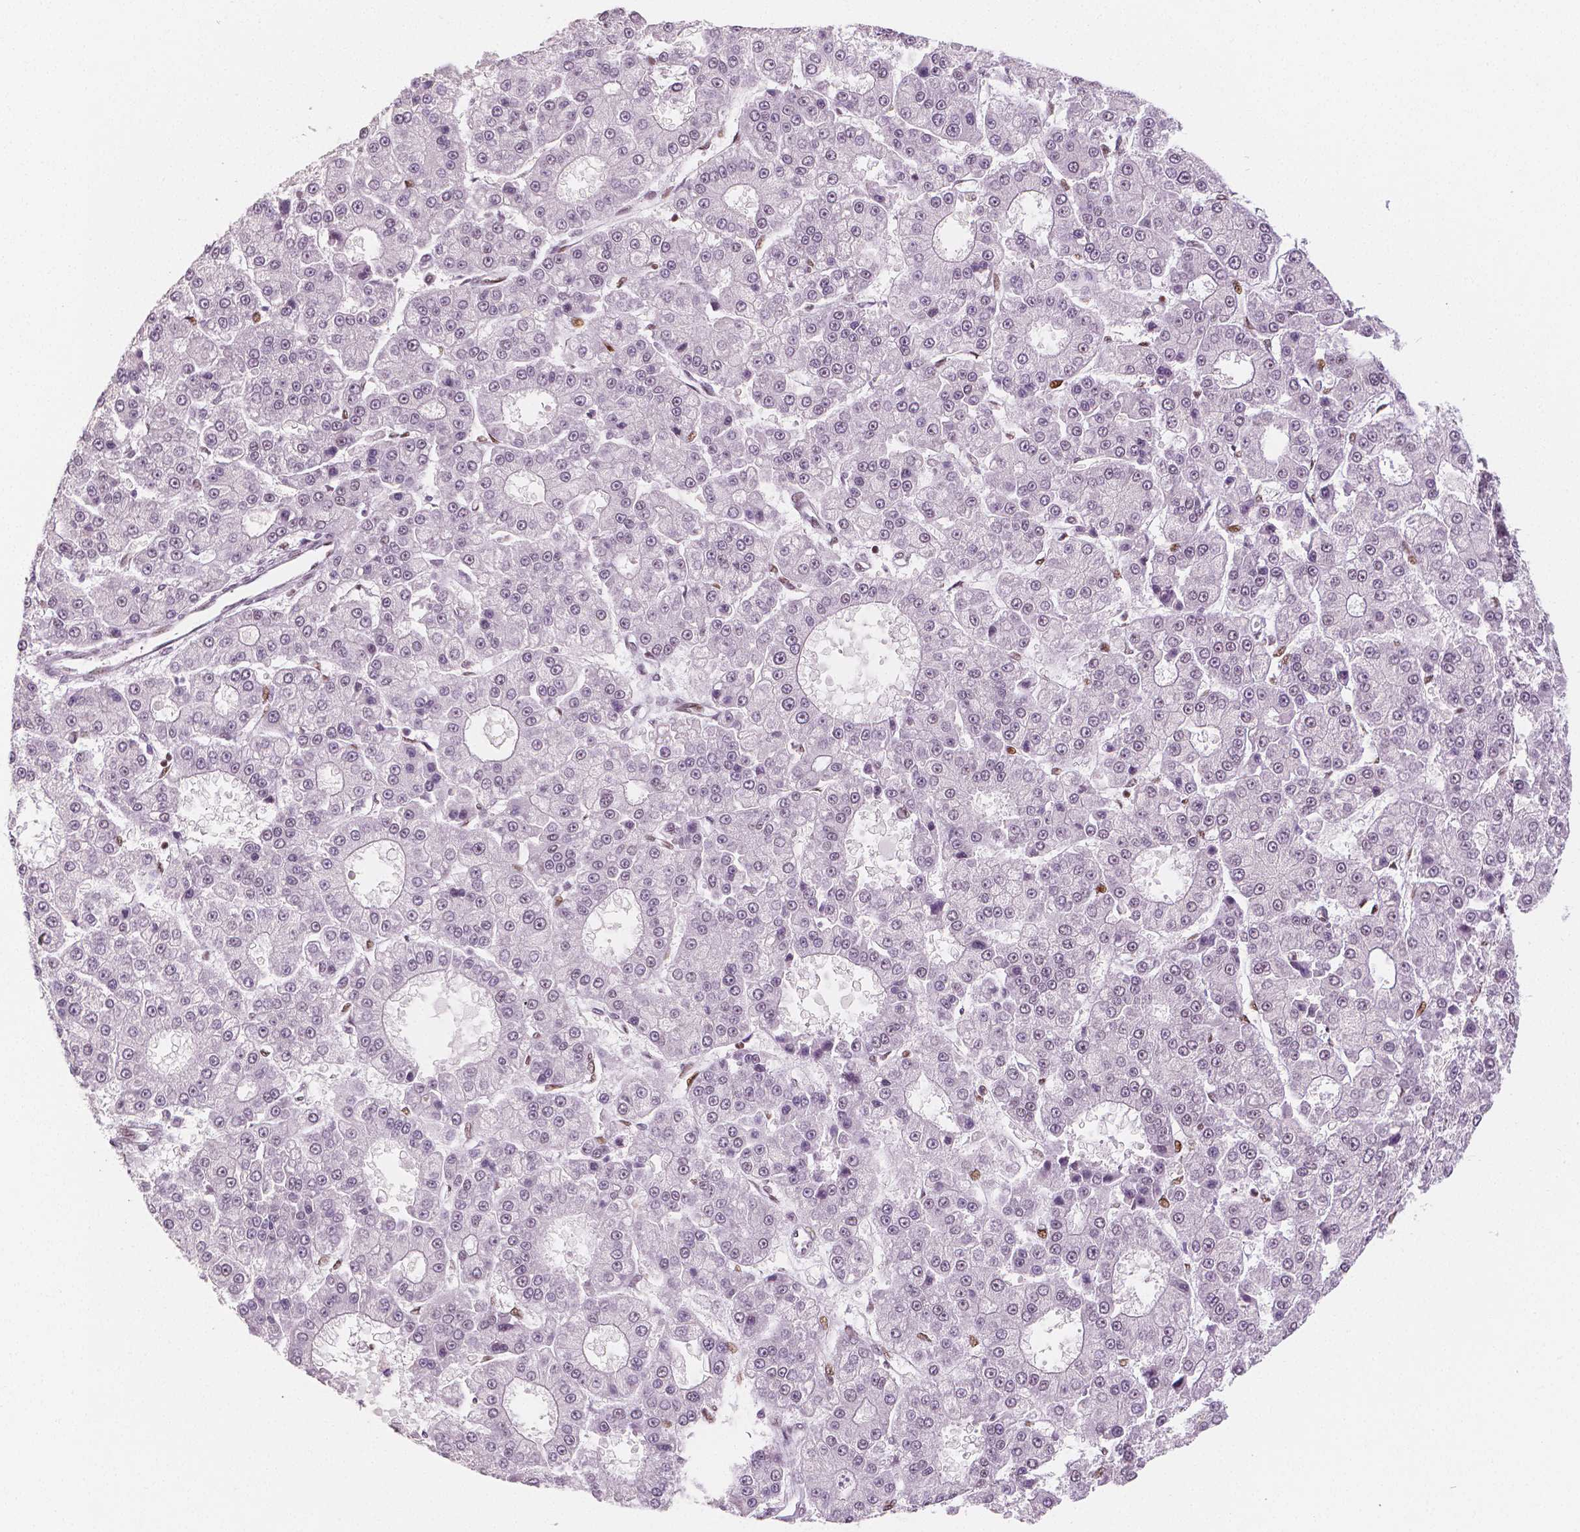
{"staining": {"intensity": "negative", "quantity": "none", "location": "none"}, "tissue": "liver cancer", "cell_type": "Tumor cells", "image_type": "cancer", "snomed": [{"axis": "morphology", "description": "Carcinoma, Hepatocellular, NOS"}, {"axis": "topography", "description": "Liver"}], "caption": "This is an IHC image of human liver cancer (hepatocellular carcinoma). There is no positivity in tumor cells.", "gene": "HDAC1", "patient": {"sex": "male", "age": 70}}